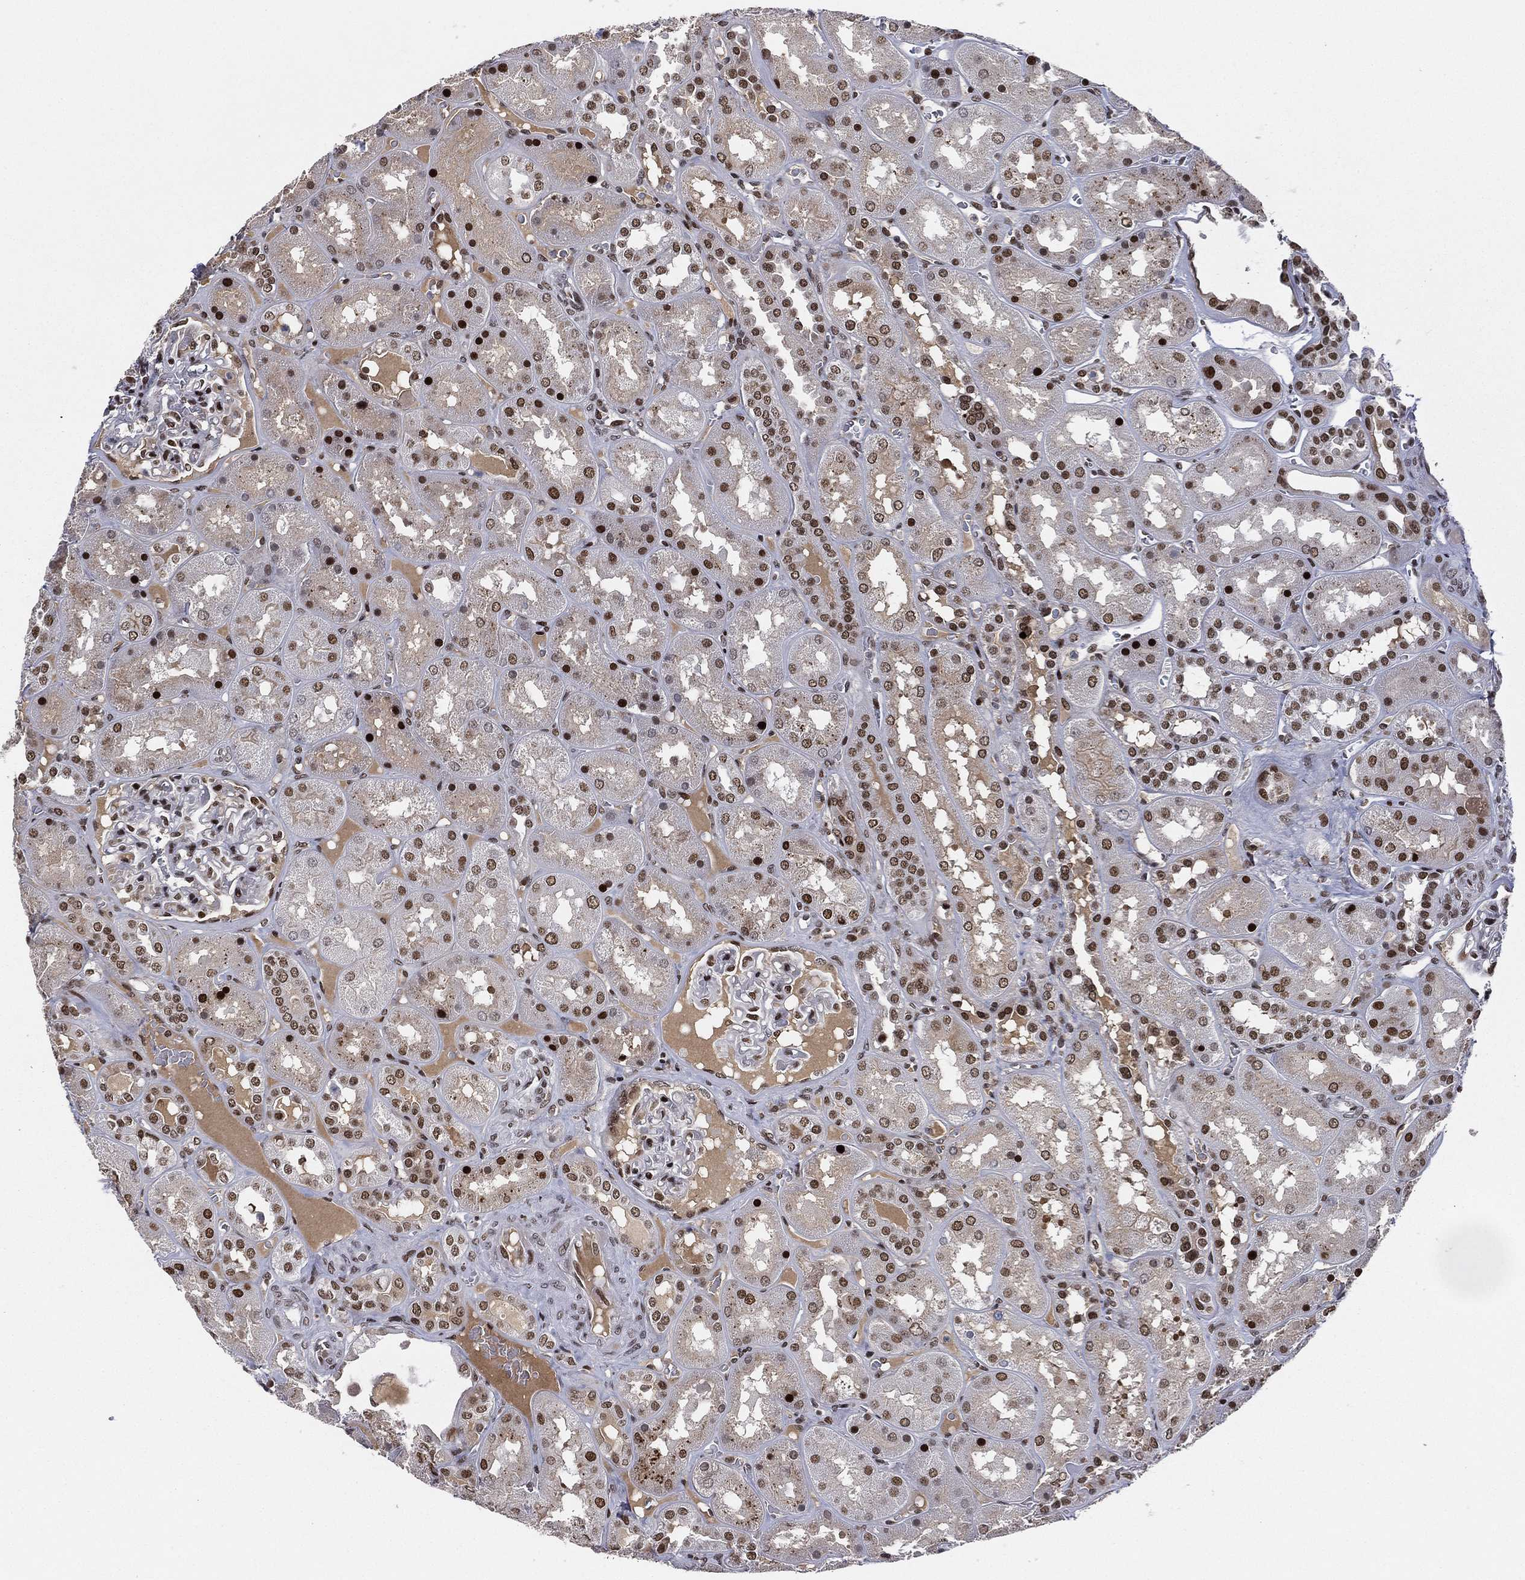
{"staining": {"intensity": "strong", "quantity": ">75%", "location": "nuclear"}, "tissue": "kidney", "cell_type": "Cells in glomeruli", "image_type": "normal", "snomed": [{"axis": "morphology", "description": "Normal tissue, NOS"}, {"axis": "topography", "description": "Kidney"}], "caption": "Normal kidney reveals strong nuclear positivity in approximately >75% of cells in glomeruli, visualized by immunohistochemistry.", "gene": "RTF1", "patient": {"sex": "male", "age": 73}}